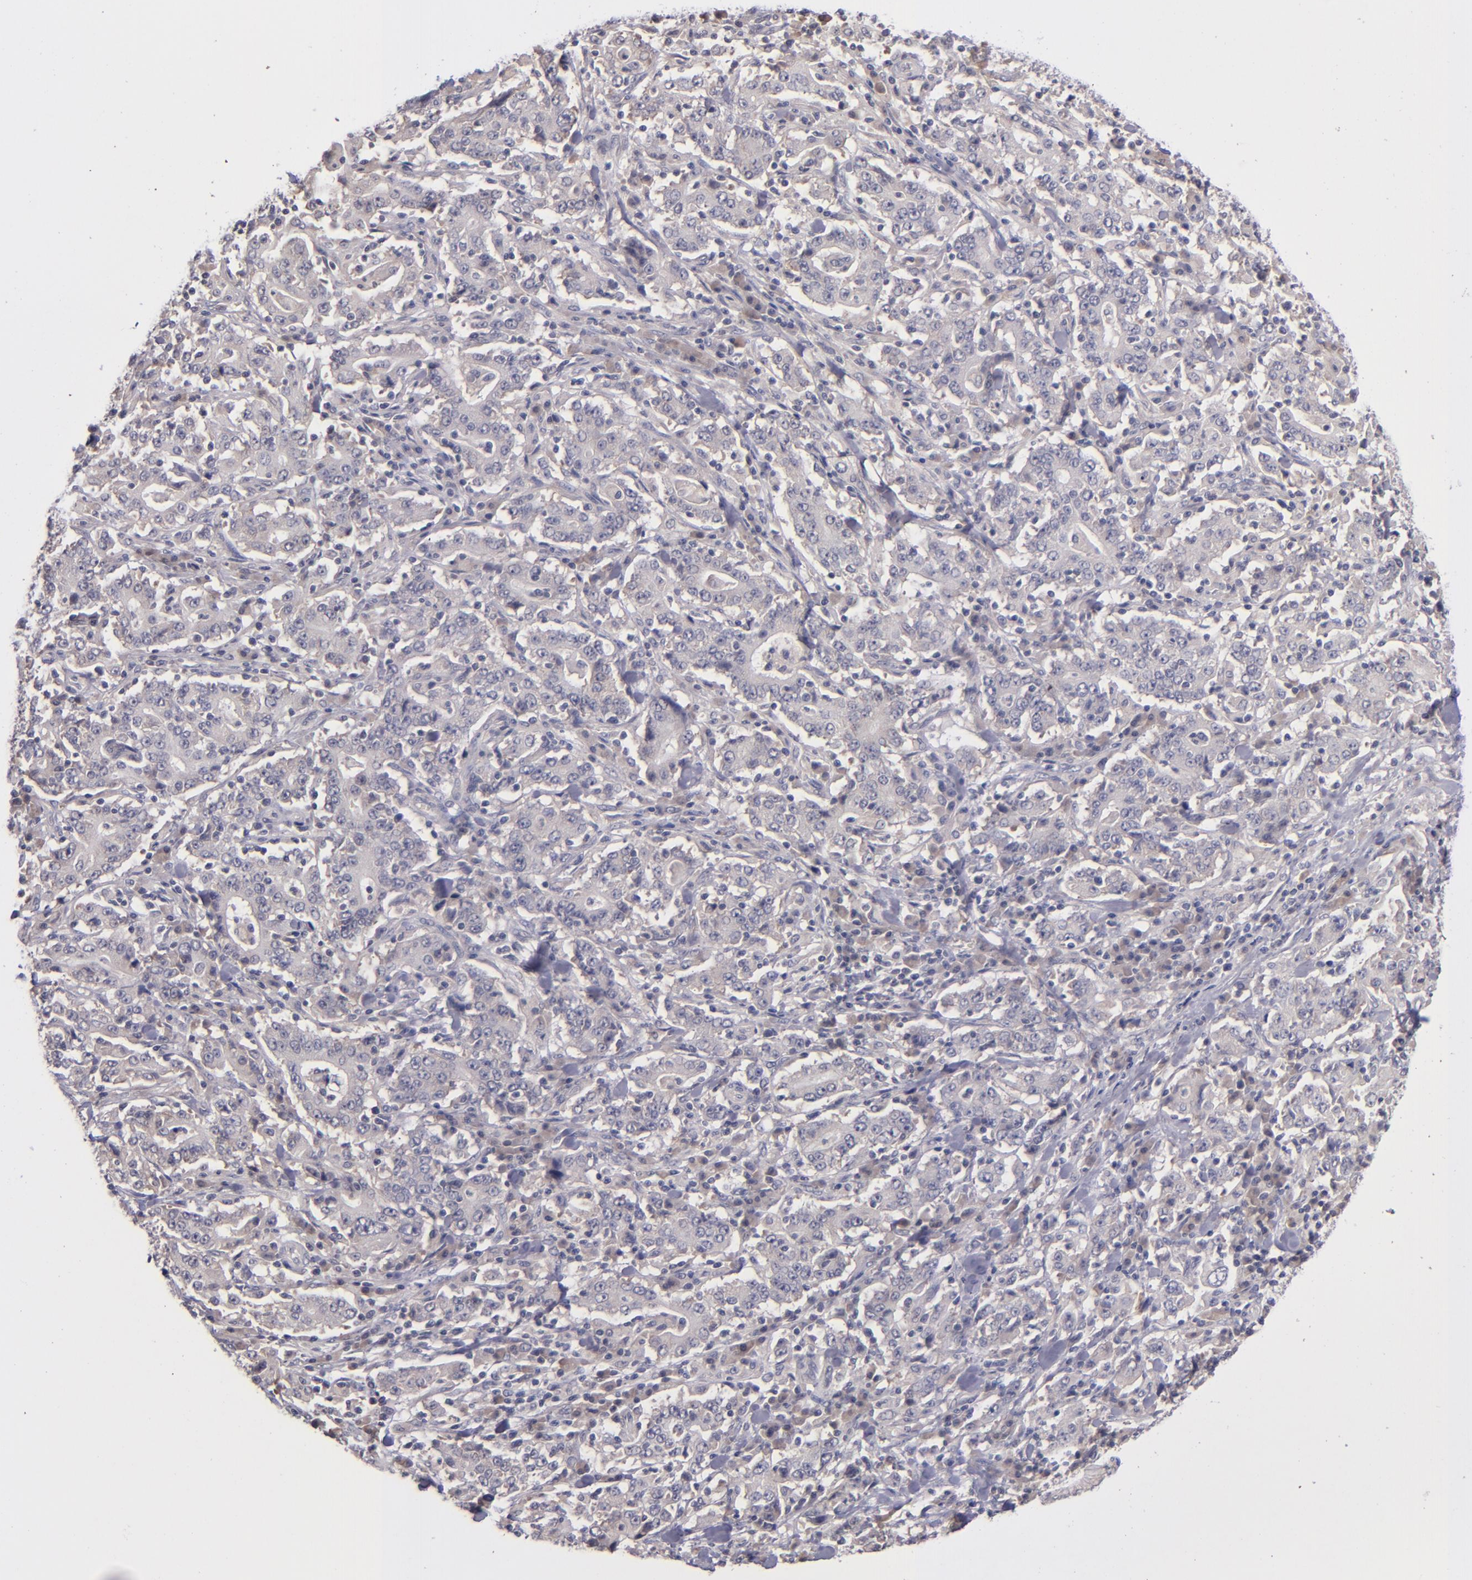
{"staining": {"intensity": "negative", "quantity": "none", "location": "none"}, "tissue": "stomach cancer", "cell_type": "Tumor cells", "image_type": "cancer", "snomed": [{"axis": "morphology", "description": "Normal tissue, NOS"}, {"axis": "morphology", "description": "Adenocarcinoma, NOS"}, {"axis": "topography", "description": "Stomach, upper"}, {"axis": "topography", "description": "Stomach"}], "caption": "IHC photomicrograph of neoplastic tissue: stomach cancer stained with DAB reveals no significant protein staining in tumor cells. (DAB (3,3'-diaminobenzidine) immunohistochemistry (IHC) with hematoxylin counter stain).", "gene": "TSC2", "patient": {"sex": "male", "age": 59}}